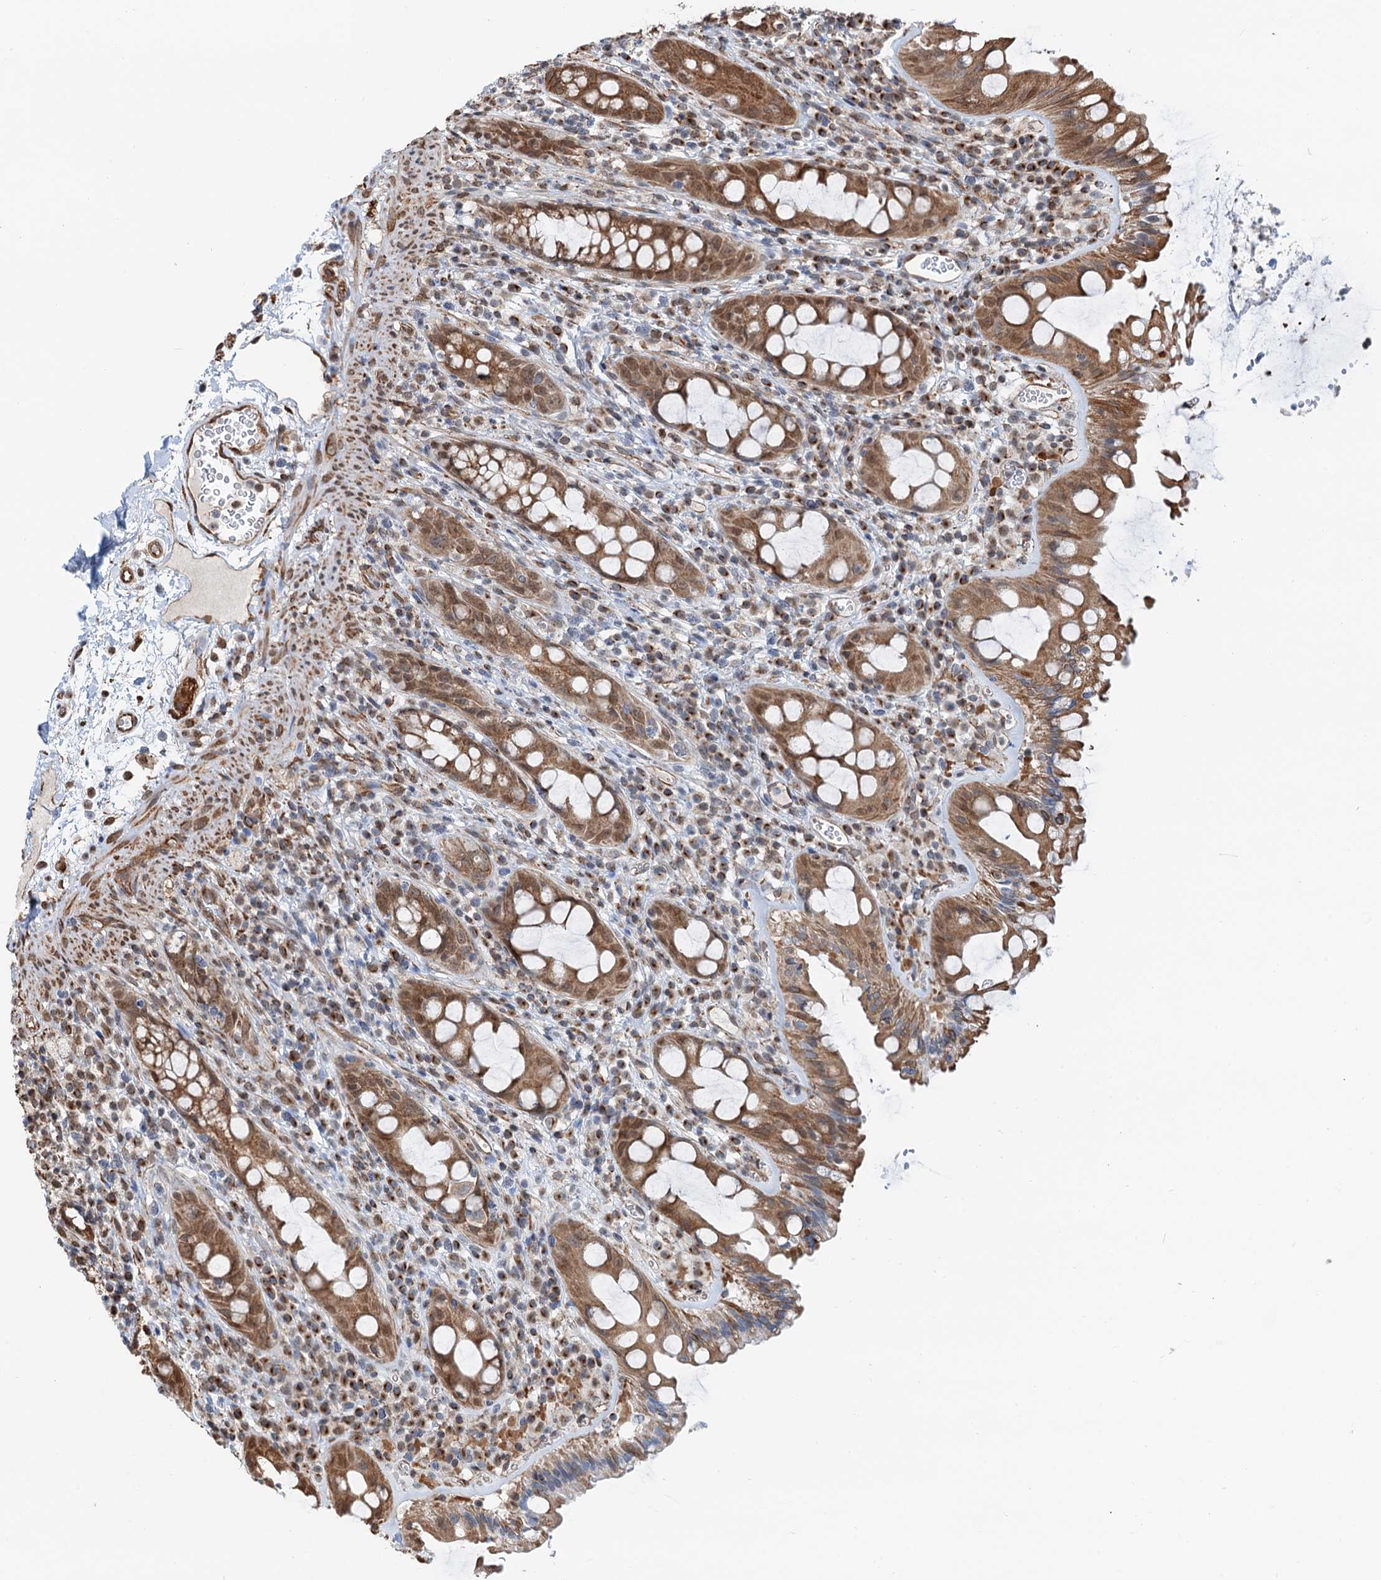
{"staining": {"intensity": "moderate", "quantity": ">75%", "location": "cytoplasmic/membranous,nuclear"}, "tissue": "rectum", "cell_type": "Glandular cells", "image_type": "normal", "snomed": [{"axis": "morphology", "description": "Normal tissue, NOS"}, {"axis": "topography", "description": "Rectum"}], "caption": "Rectum stained for a protein displays moderate cytoplasmic/membranous,nuclear positivity in glandular cells. (DAB (3,3'-diaminobenzidine) IHC, brown staining for protein, blue staining for nuclei).", "gene": "CFDP1", "patient": {"sex": "female", "age": 57}}